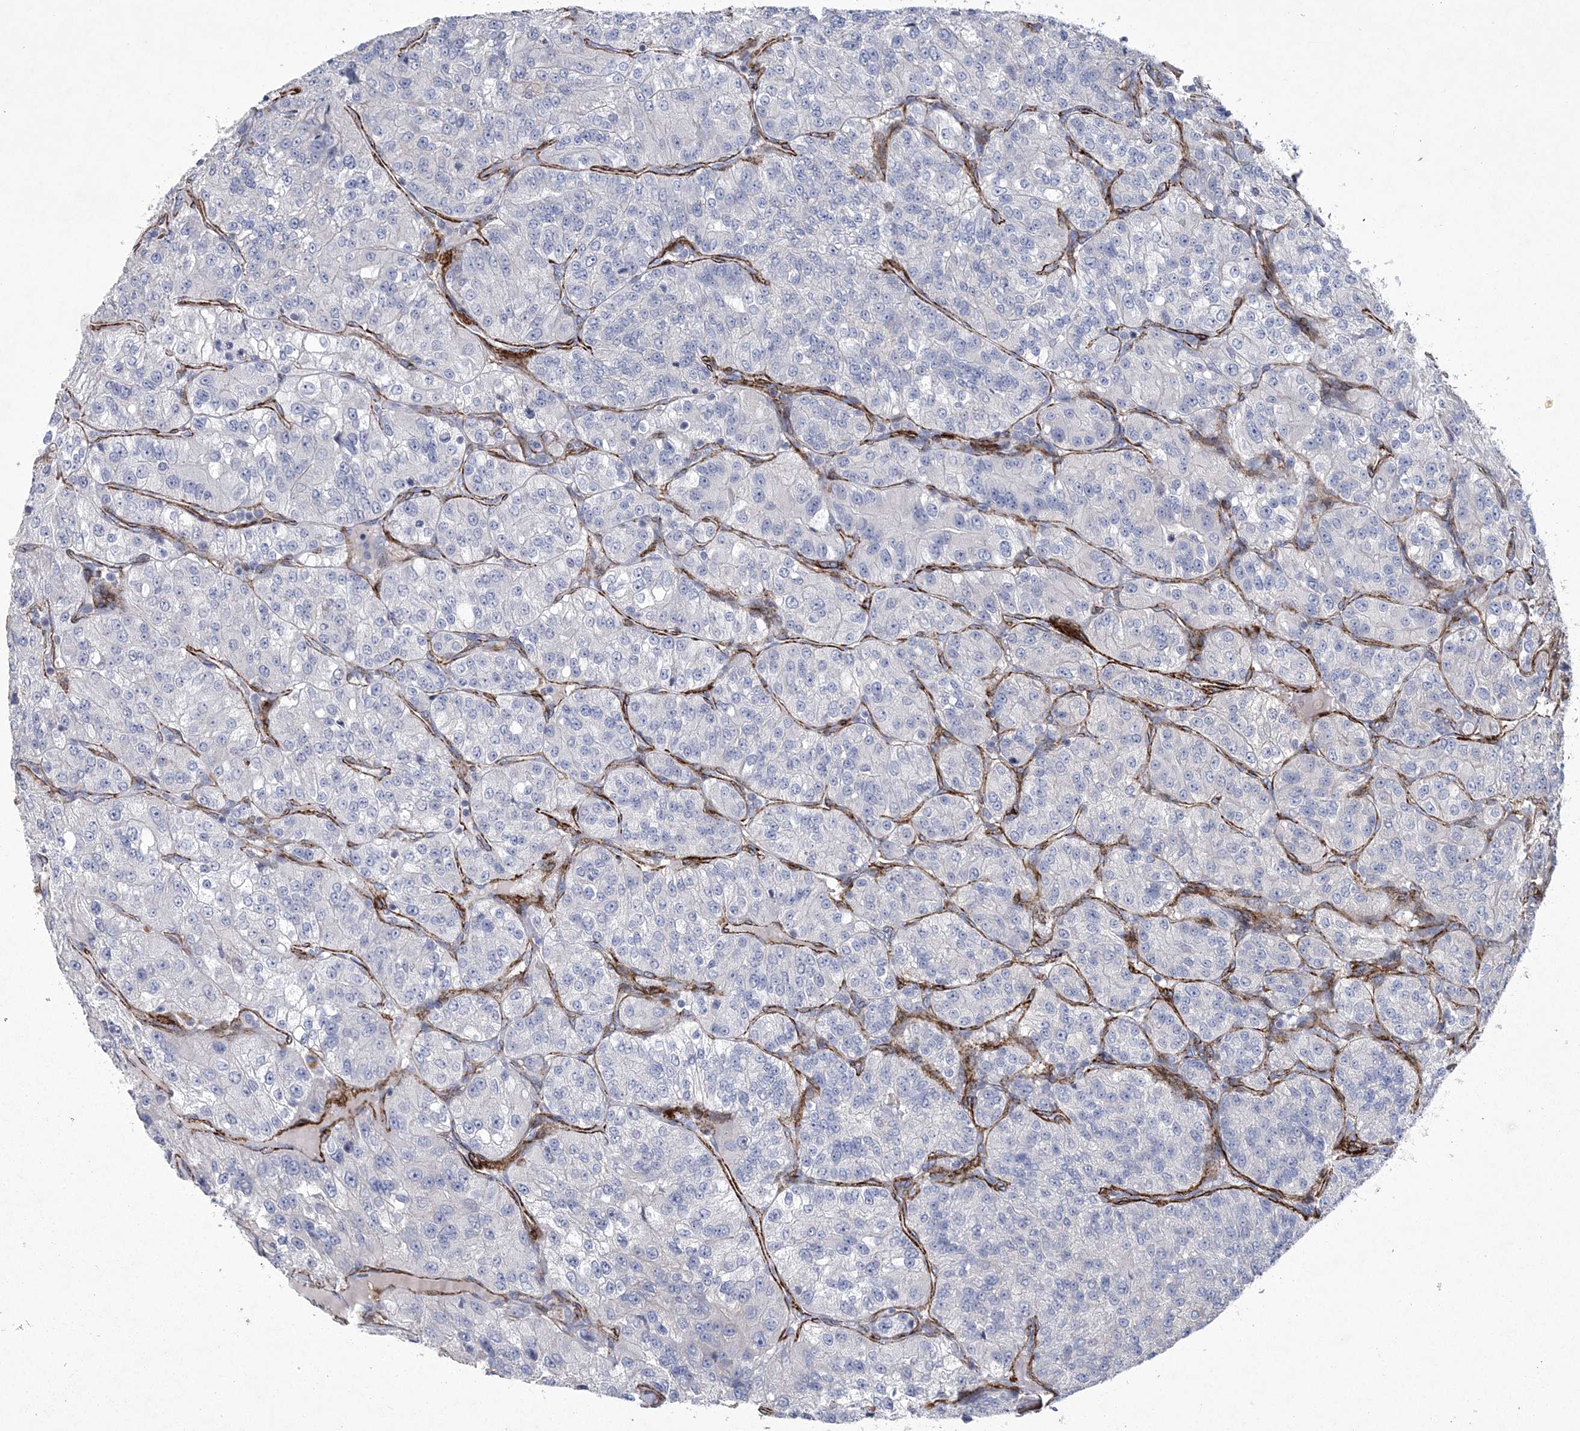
{"staining": {"intensity": "negative", "quantity": "none", "location": "none"}, "tissue": "renal cancer", "cell_type": "Tumor cells", "image_type": "cancer", "snomed": [{"axis": "morphology", "description": "Adenocarcinoma, NOS"}, {"axis": "topography", "description": "Kidney"}], "caption": "This is an immunohistochemistry (IHC) histopathology image of human renal adenocarcinoma. There is no staining in tumor cells.", "gene": "ARSJ", "patient": {"sex": "female", "age": 63}}